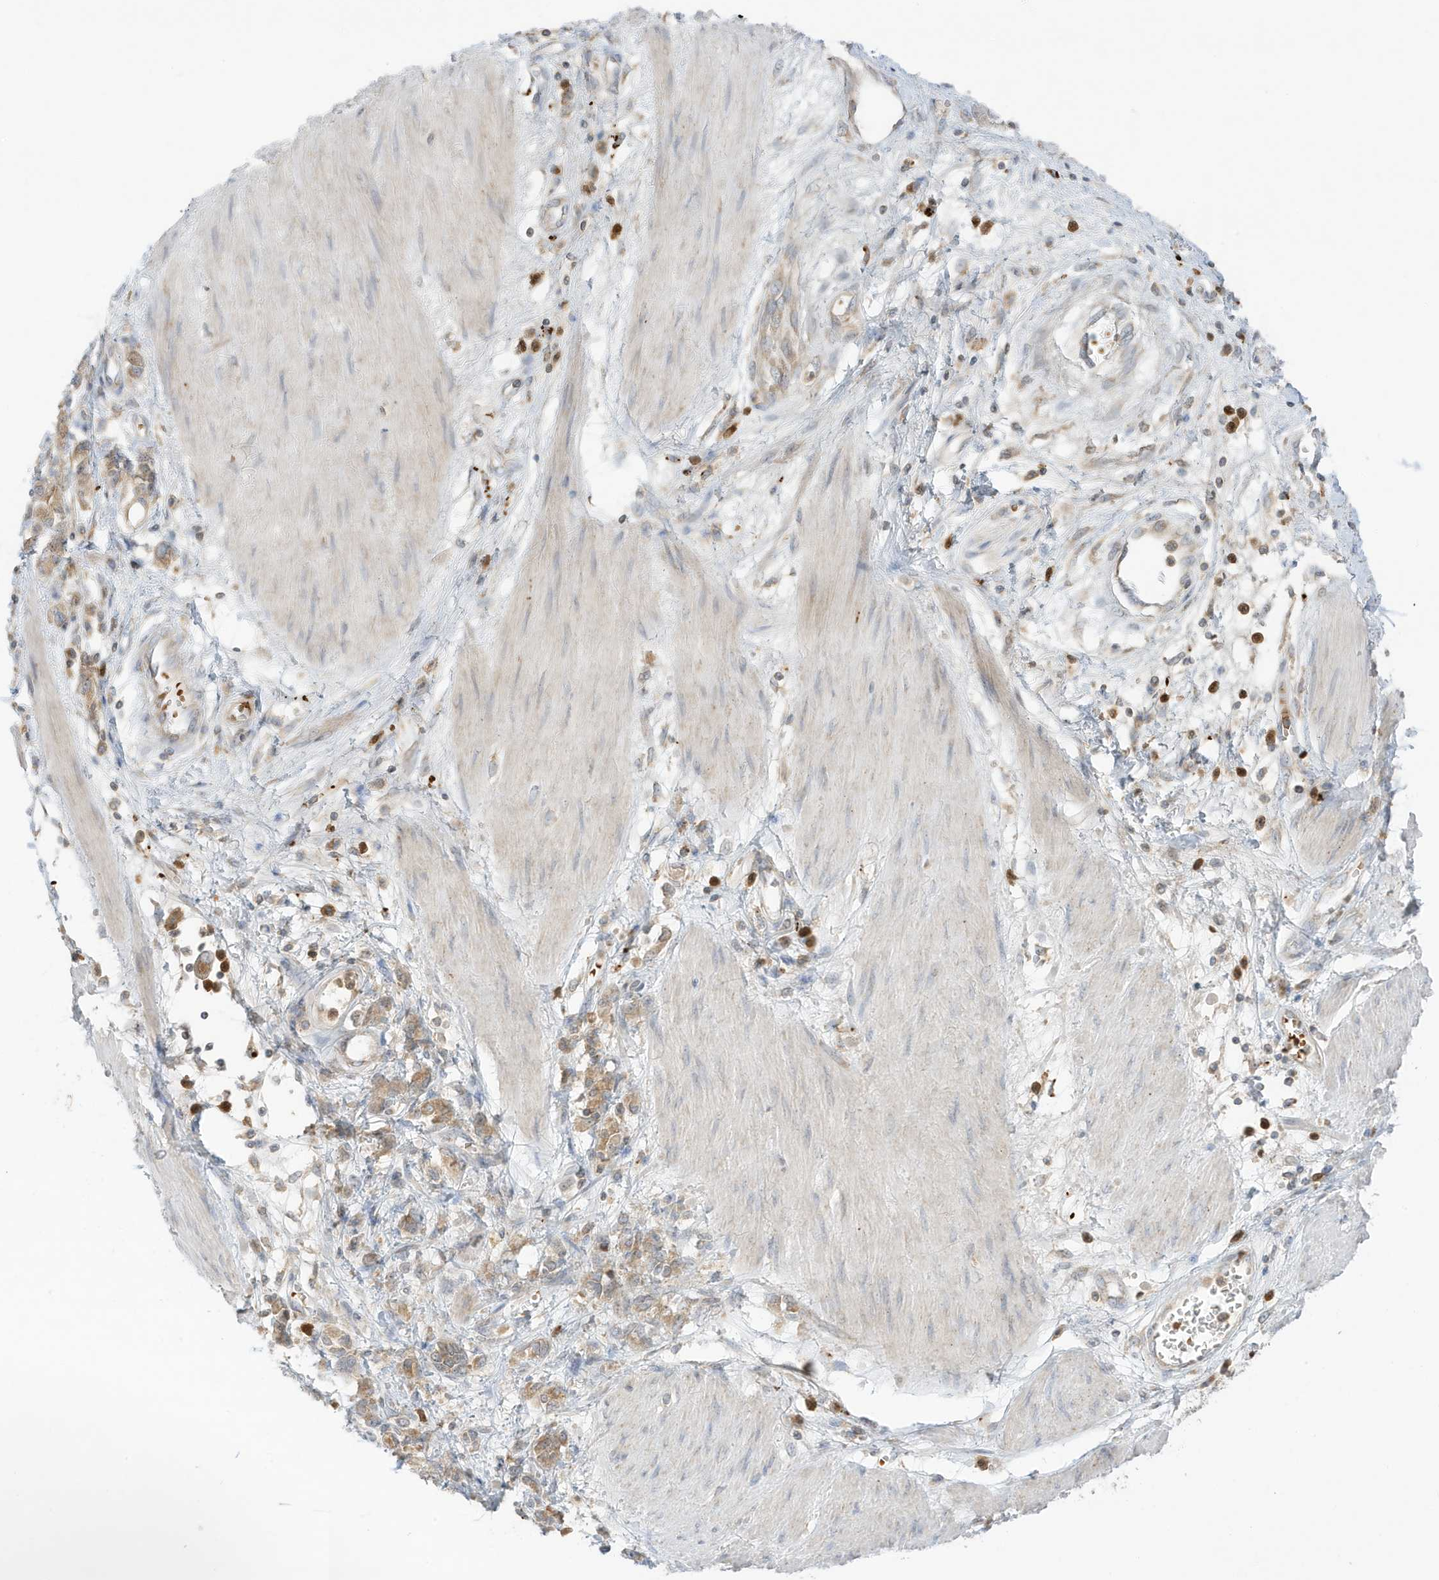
{"staining": {"intensity": "moderate", "quantity": ">75%", "location": "cytoplasmic/membranous"}, "tissue": "stomach cancer", "cell_type": "Tumor cells", "image_type": "cancer", "snomed": [{"axis": "morphology", "description": "Adenocarcinoma, NOS"}, {"axis": "topography", "description": "Stomach"}], "caption": "Stomach adenocarcinoma stained for a protein exhibits moderate cytoplasmic/membranous positivity in tumor cells. (DAB IHC with brightfield microscopy, high magnification).", "gene": "NPPC", "patient": {"sex": "female", "age": 76}}